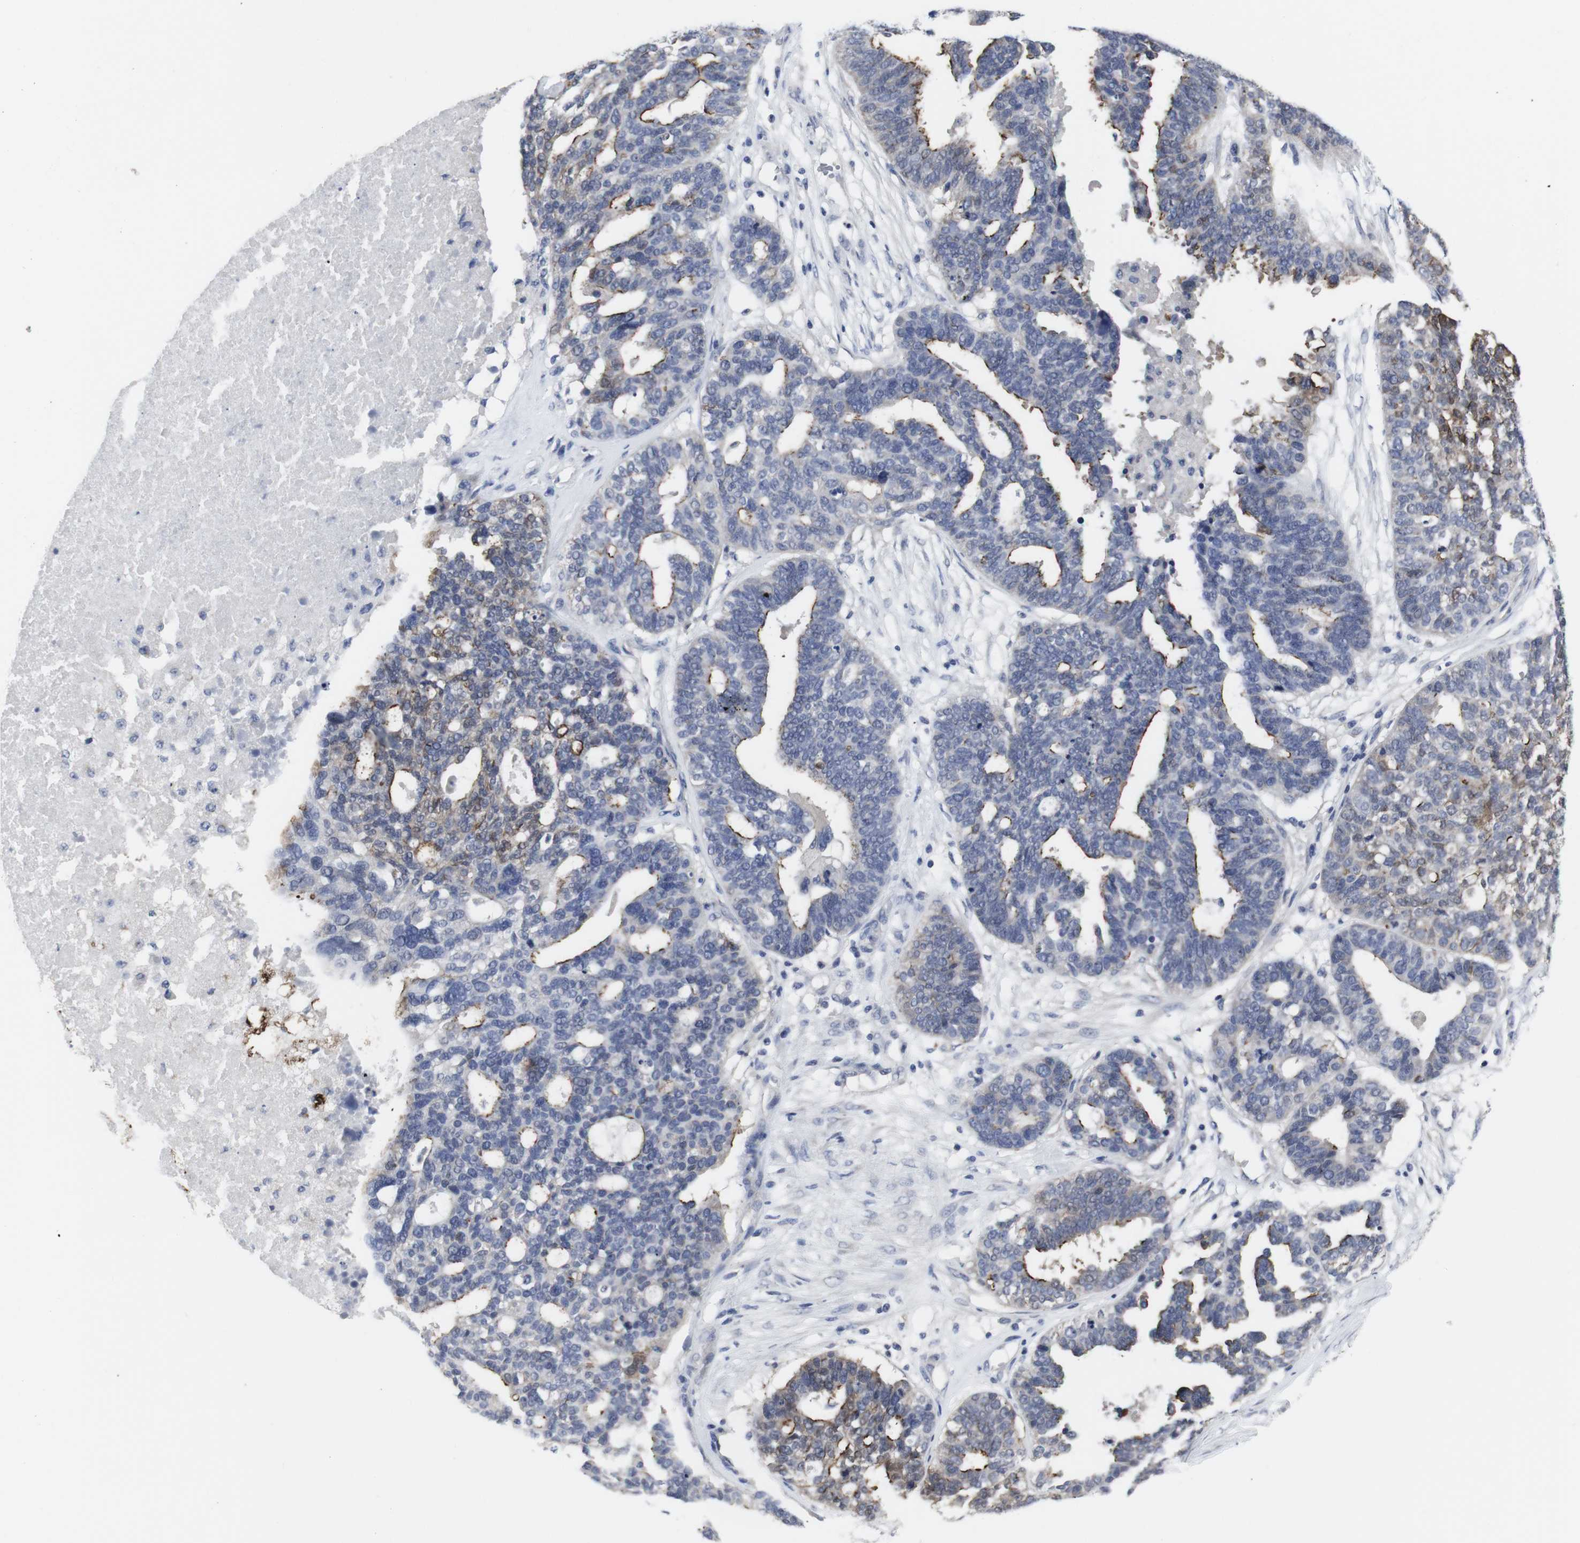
{"staining": {"intensity": "moderate", "quantity": "25%-75%", "location": "cytoplasmic/membranous"}, "tissue": "ovarian cancer", "cell_type": "Tumor cells", "image_type": "cancer", "snomed": [{"axis": "morphology", "description": "Cystadenocarcinoma, serous, NOS"}, {"axis": "topography", "description": "Ovary"}], "caption": "The photomicrograph demonstrates a brown stain indicating the presence of a protein in the cytoplasmic/membranous of tumor cells in ovarian cancer.", "gene": "SNCG", "patient": {"sex": "female", "age": 59}}